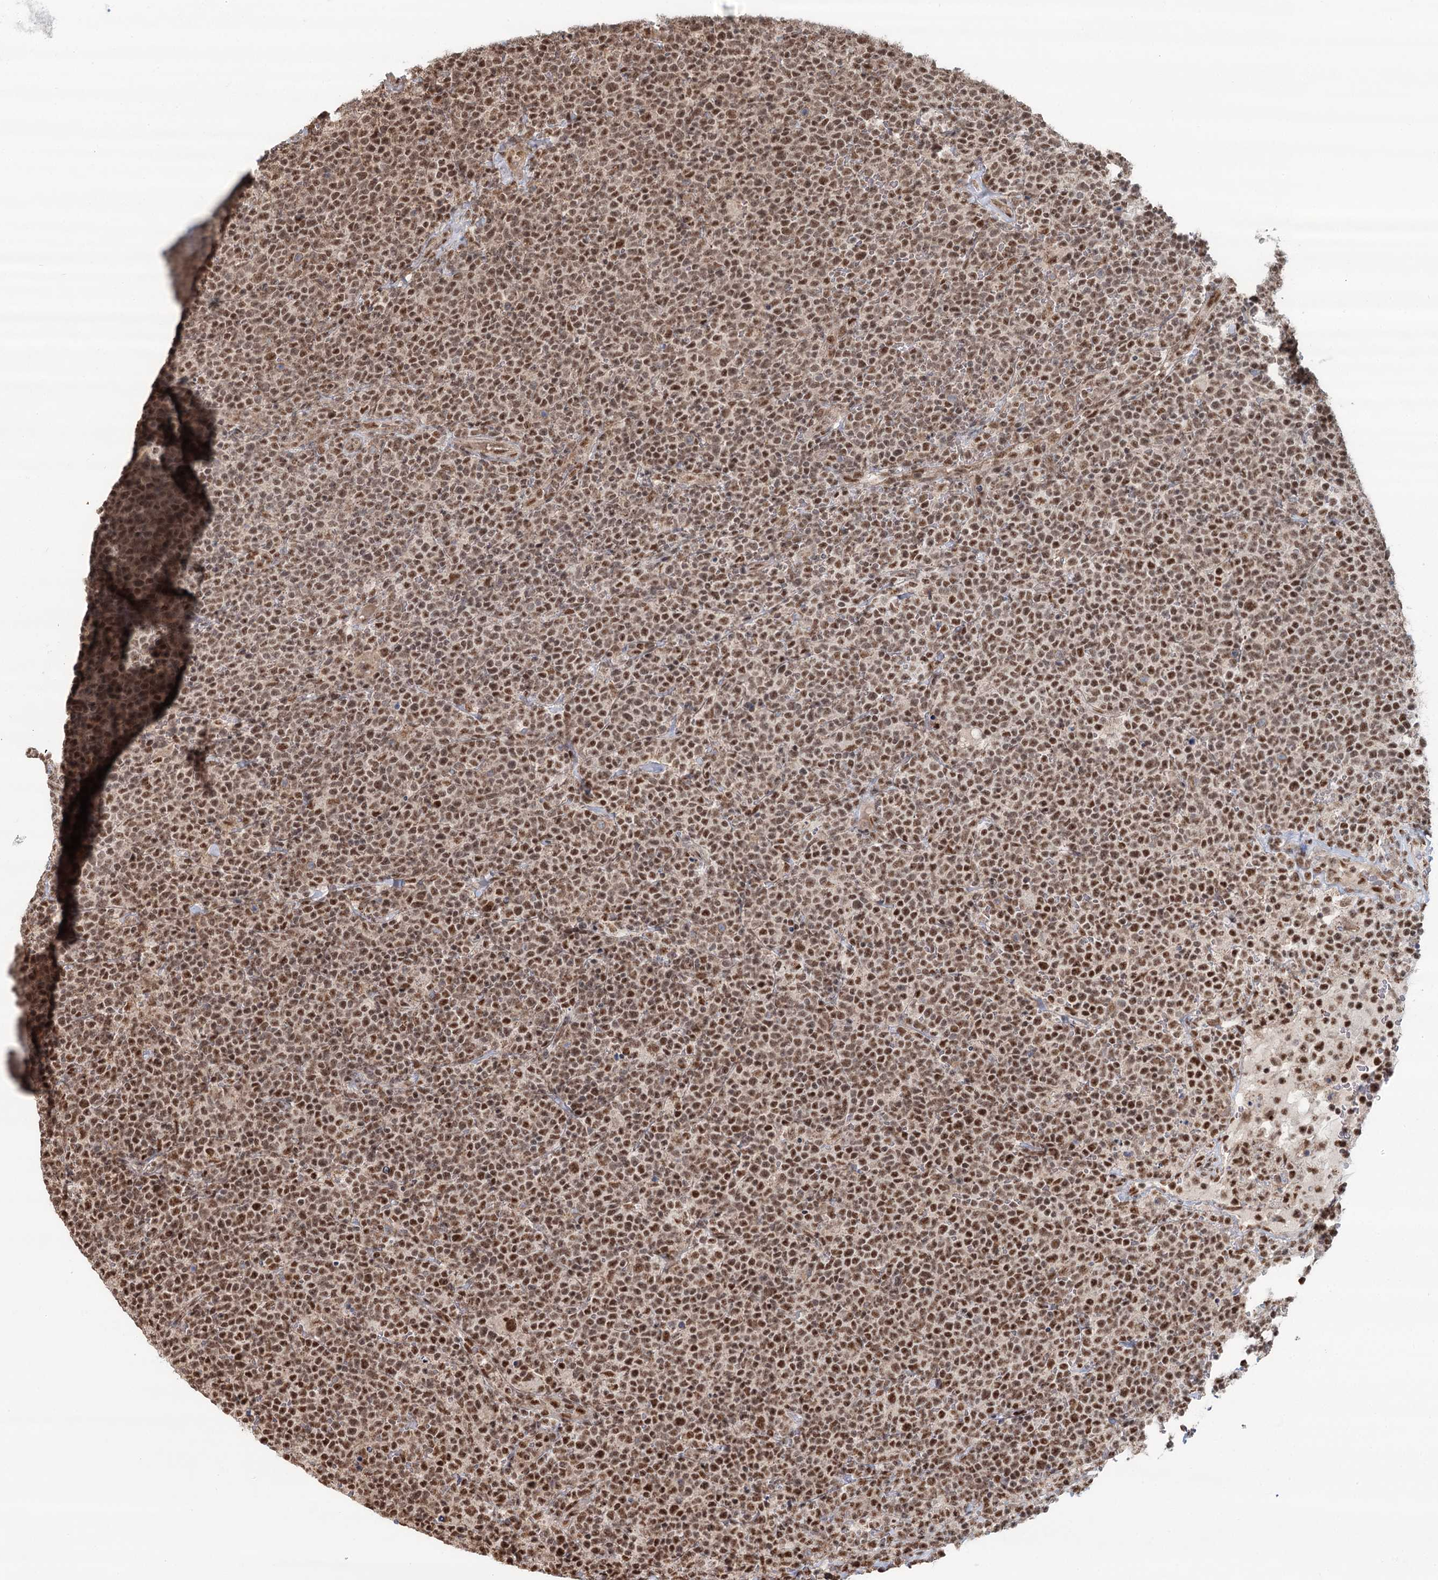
{"staining": {"intensity": "strong", "quantity": "25%-75%", "location": "nuclear"}, "tissue": "lymphoma", "cell_type": "Tumor cells", "image_type": "cancer", "snomed": [{"axis": "morphology", "description": "Malignant lymphoma, non-Hodgkin's type, High grade"}, {"axis": "topography", "description": "Lymph node"}], "caption": "Immunohistochemistry (IHC) photomicrograph of neoplastic tissue: human lymphoma stained using immunohistochemistry (IHC) shows high levels of strong protein expression localized specifically in the nuclear of tumor cells, appearing as a nuclear brown color.", "gene": "GPALPP1", "patient": {"sex": "male", "age": 61}}